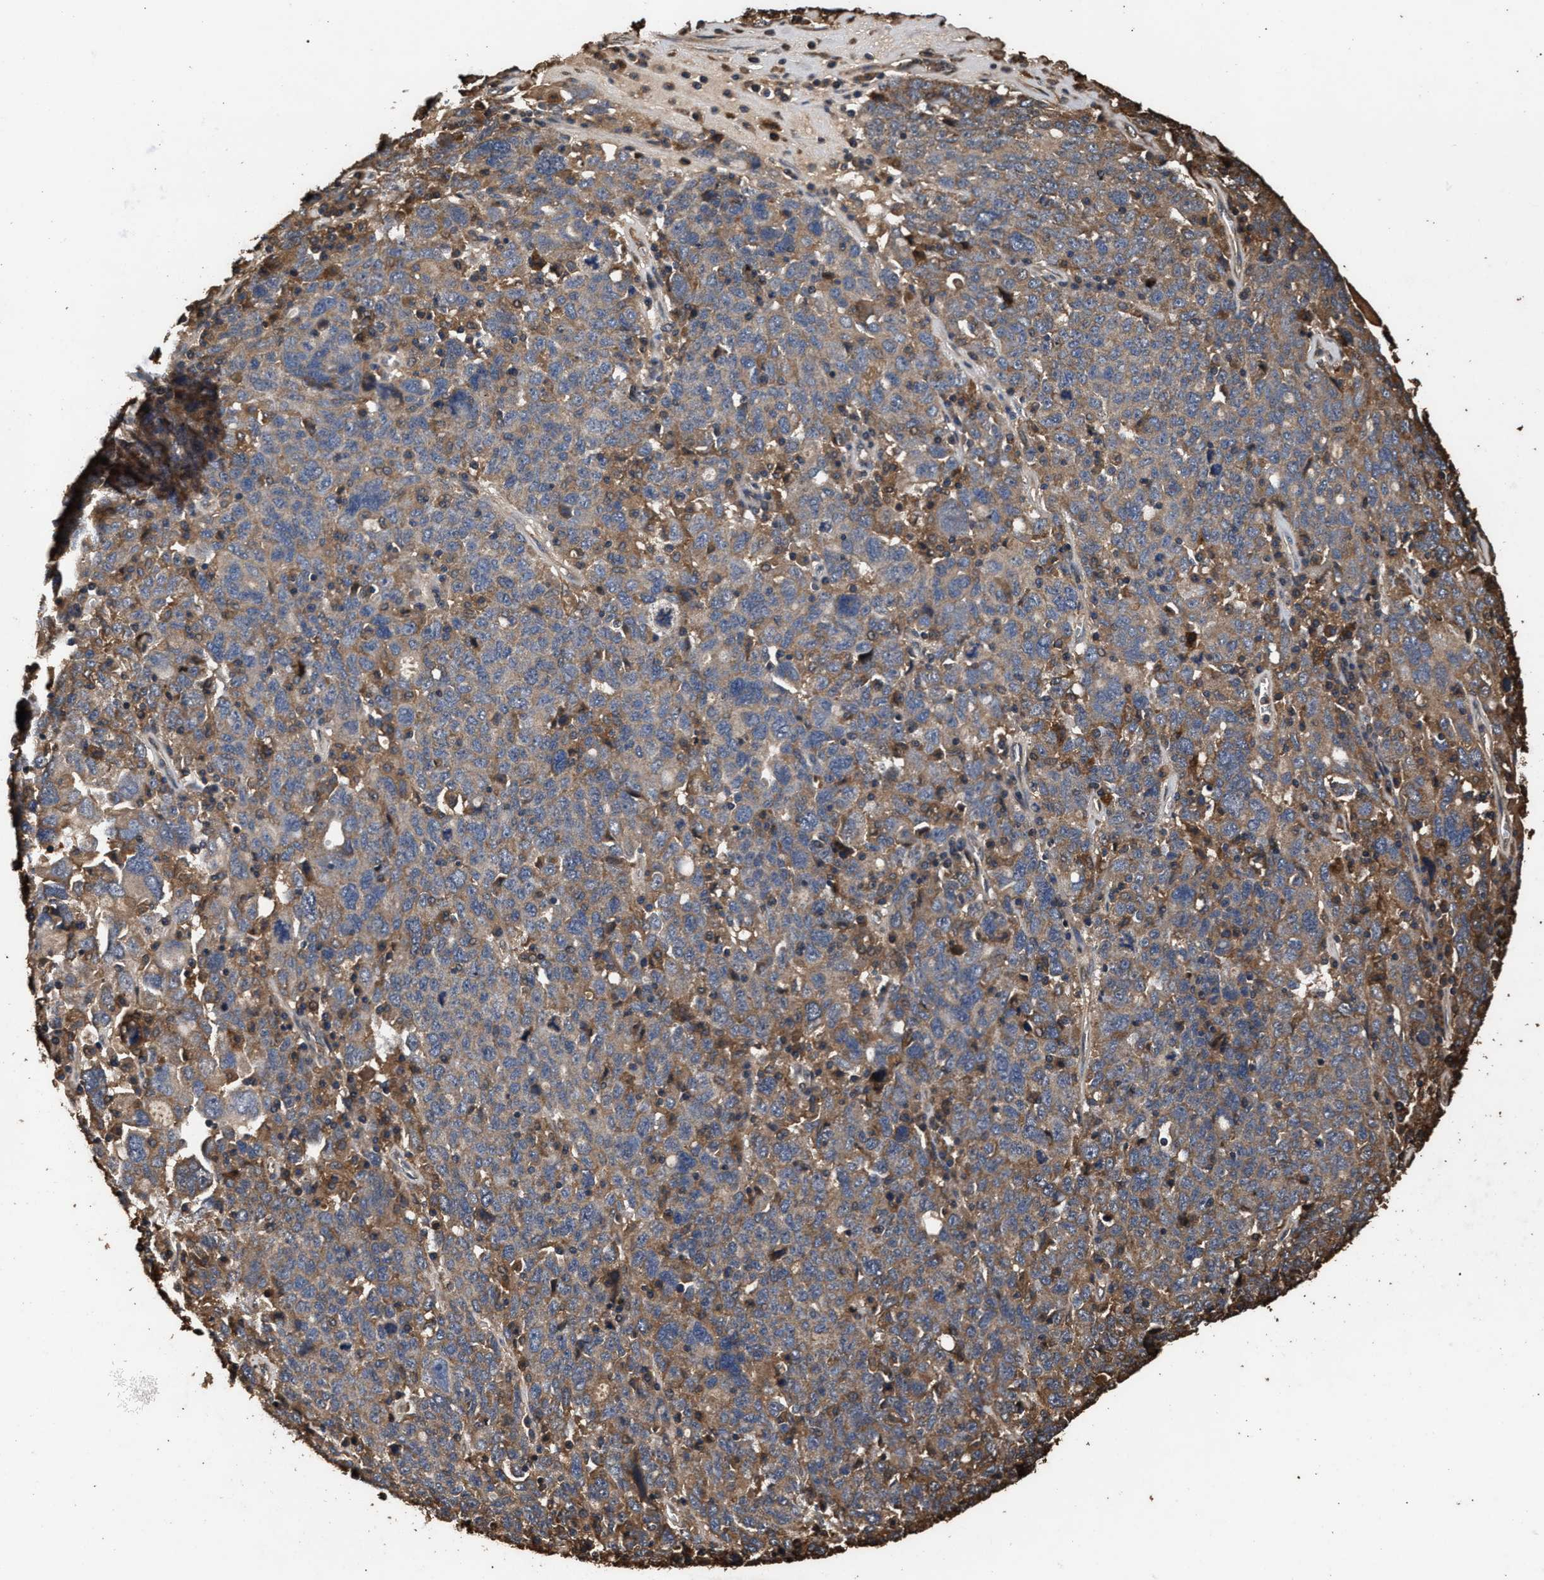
{"staining": {"intensity": "moderate", "quantity": ">75%", "location": "cytoplasmic/membranous"}, "tissue": "ovarian cancer", "cell_type": "Tumor cells", "image_type": "cancer", "snomed": [{"axis": "morphology", "description": "Carcinoma, endometroid"}, {"axis": "topography", "description": "Ovary"}], "caption": "Ovarian cancer stained with DAB immunohistochemistry (IHC) shows medium levels of moderate cytoplasmic/membranous expression in about >75% of tumor cells.", "gene": "KYAT1", "patient": {"sex": "female", "age": 62}}